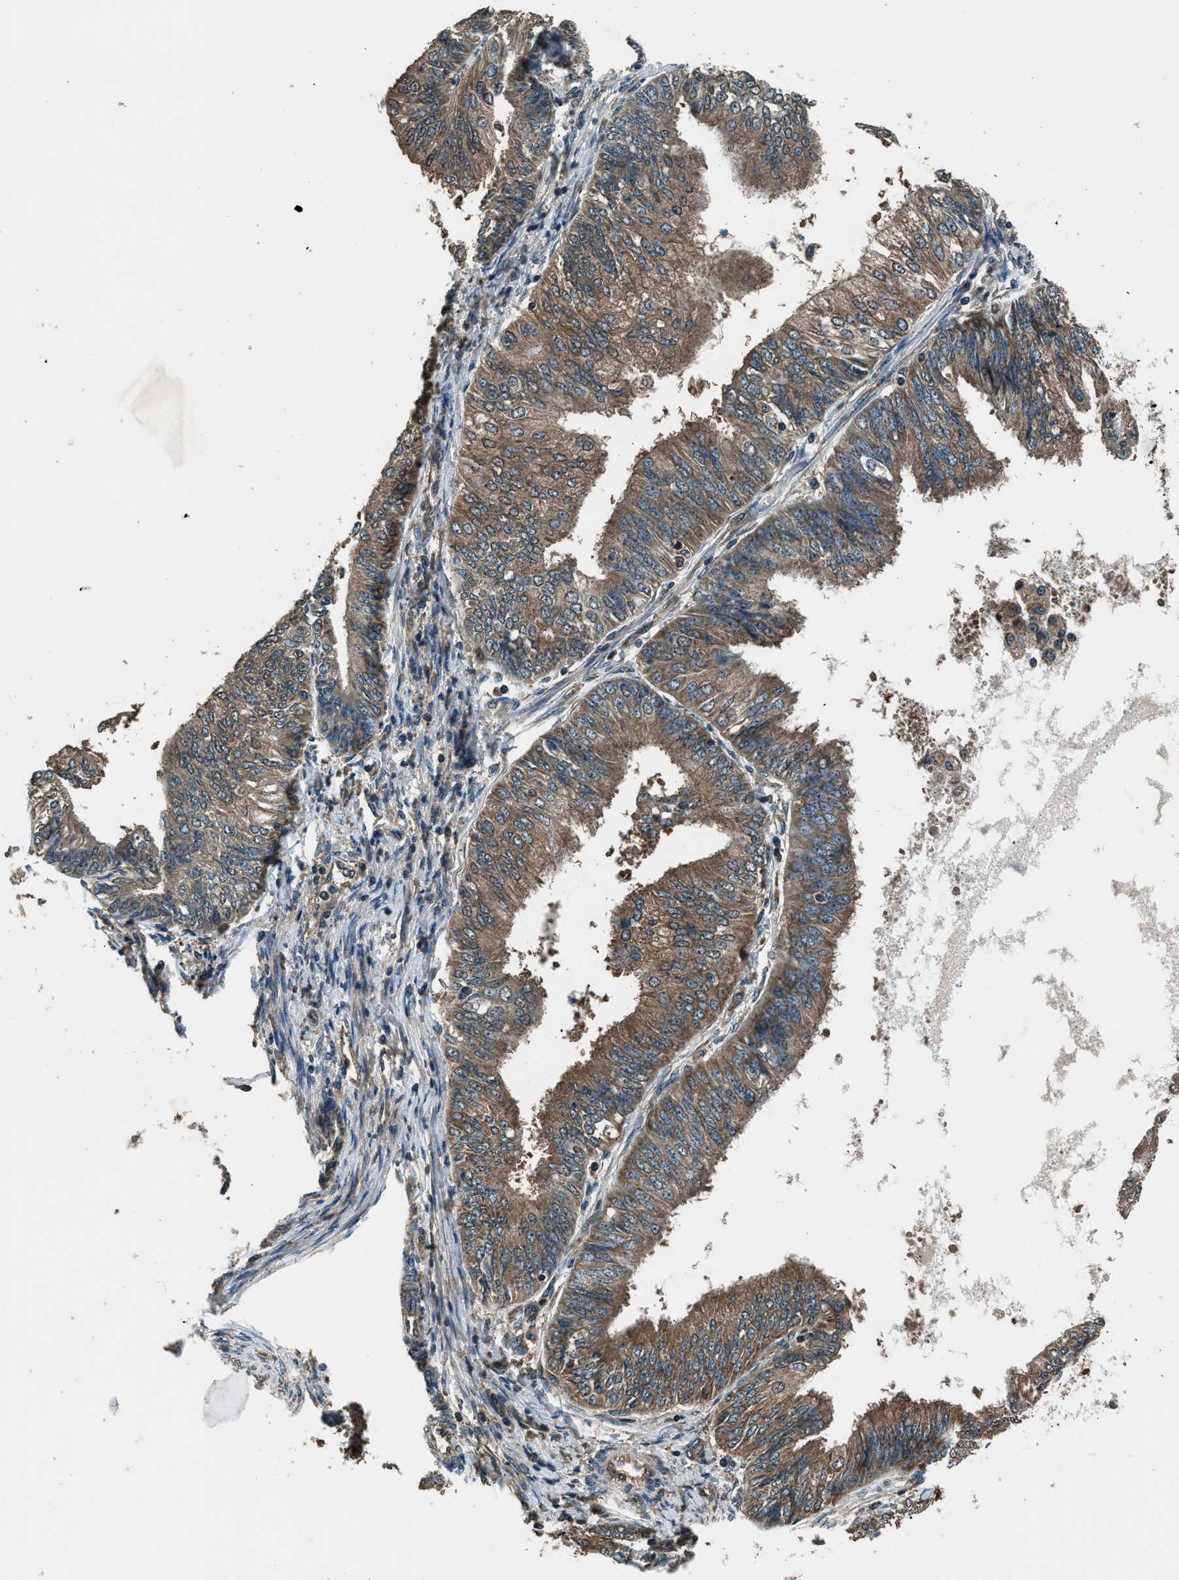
{"staining": {"intensity": "moderate", "quantity": ">75%", "location": "cytoplasmic/membranous"}, "tissue": "endometrial cancer", "cell_type": "Tumor cells", "image_type": "cancer", "snomed": [{"axis": "morphology", "description": "Adenocarcinoma, NOS"}, {"axis": "topography", "description": "Endometrium"}], "caption": "Tumor cells demonstrate moderate cytoplasmic/membranous expression in about >75% of cells in adenocarcinoma (endometrial). The protein of interest is shown in brown color, while the nuclei are stained blue.", "gene": "ARFGAP2", "patient": {"sex": "female", "age": 58}}